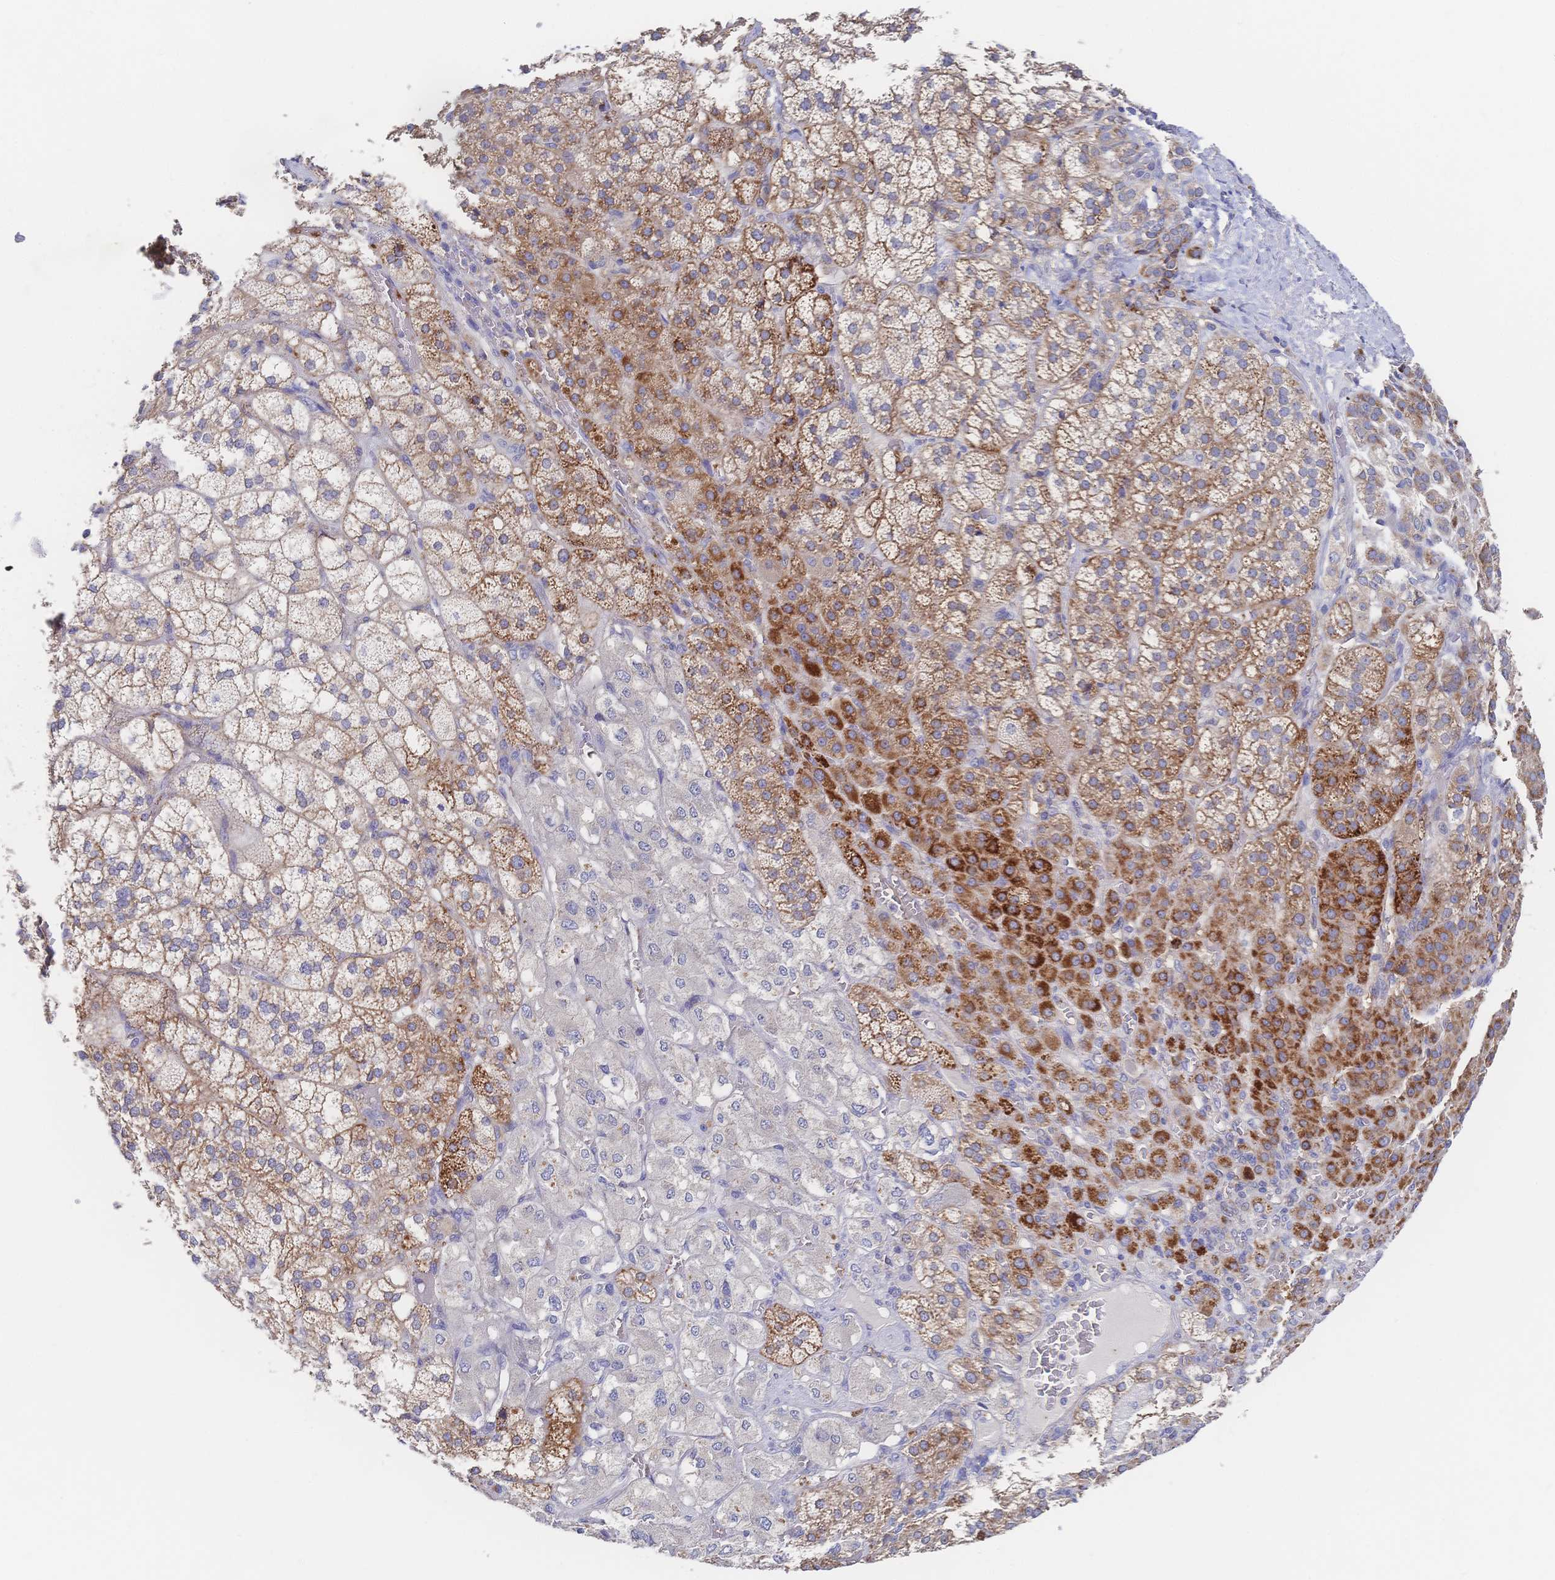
{"staining": {"intensity": "strong", "quantity": ">75%", "location": "cytoplasmic/membranous"}, "tissue": "adrenal gland", "cell_type": "Glandular cells", "image_type": "normal", "snomed": [{"axis": "morphology", "description": "Normal tissue, NOS"}, {"axis": "topography", "description": "Adrenal gland"}], "caption": "Protein analysis of unremarkable adrenal gland displays strong cytoplasmic/membranous staining in about >75% of glandular cells. (brown staining indicates protein expression, while blue staining denotes nuclei).", "gene": "F11R", "patient": {"sex": "female", "age": 60}}